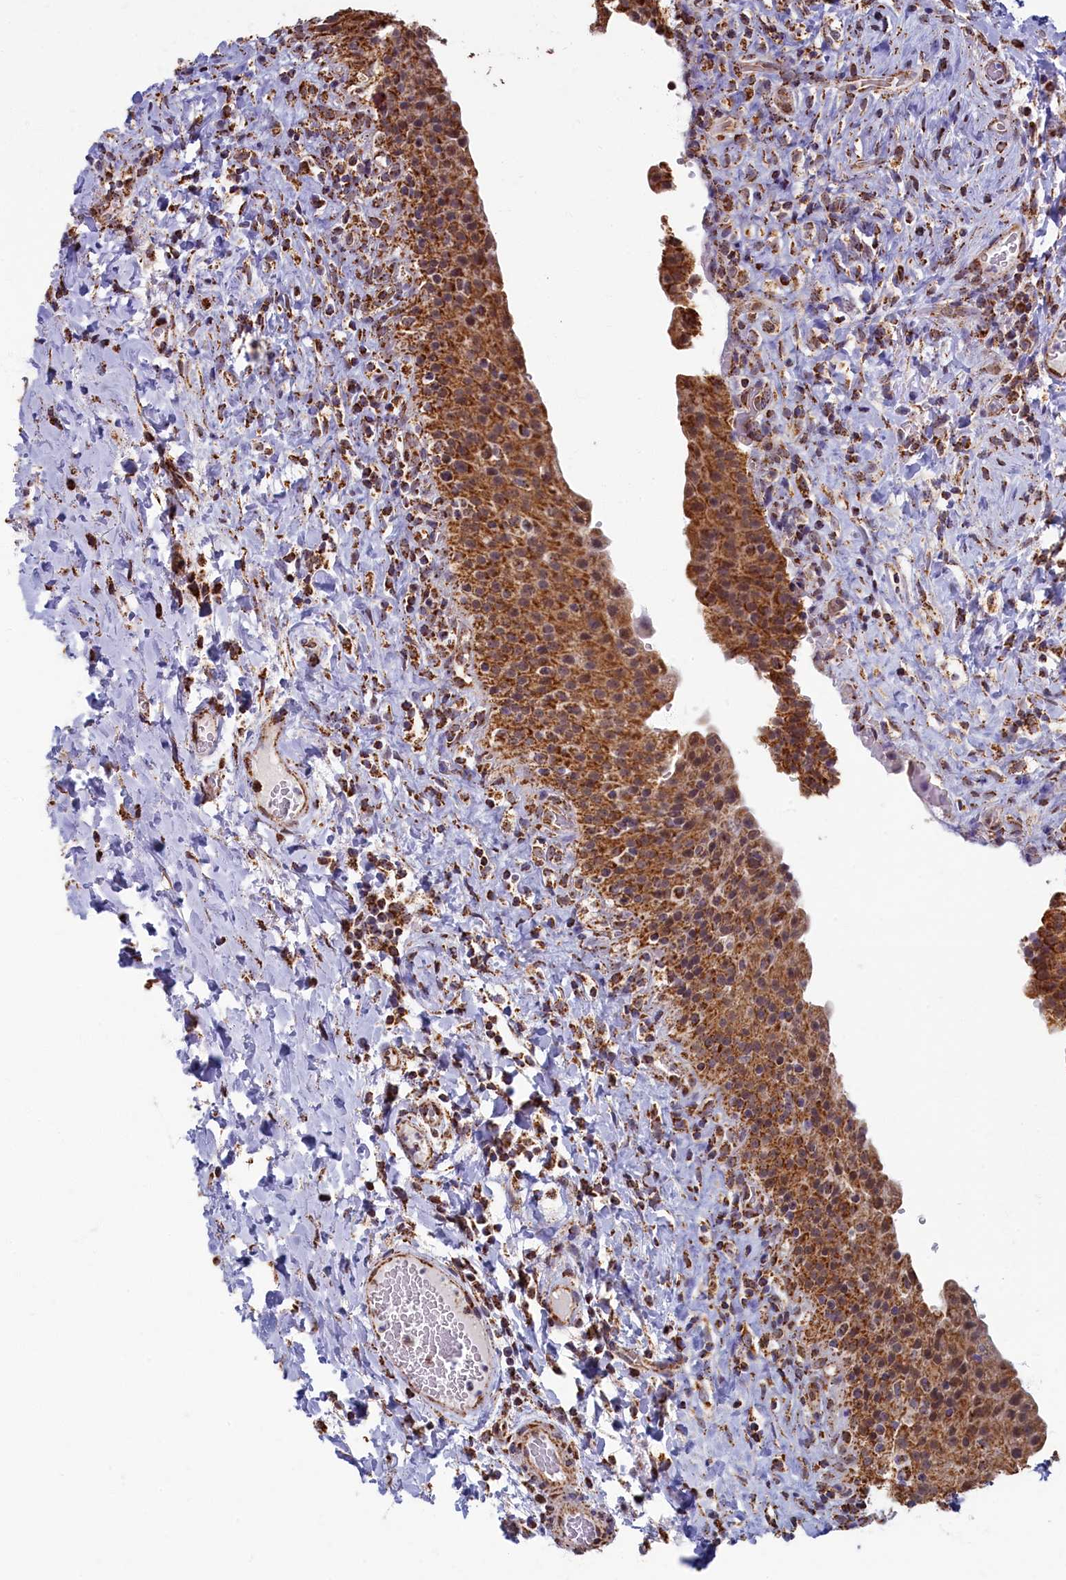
{"staining": {"intensity": "moderate", "quantity": ">75%", "location": "cytoplasmic/membranous"}, "tissue": "urinary bladder", "cell_type": "Urothelial cells", "image_type": "normal", "snomed": [{"axis": "morphology", "description": "Normal tissue, NOS"}, {"axis": "morphology", "description": "Inflammation, NOS"}, {"axis": "topography", "description": "Urinary bladder"}], "caption": "Protein analysis of benign urinary bladder reveals moderate cytoplasmic/membranous staining in approximately >75% of urothelial cells.", "gene": "SPR", "patient": {"sex": "male", "age": 64}}